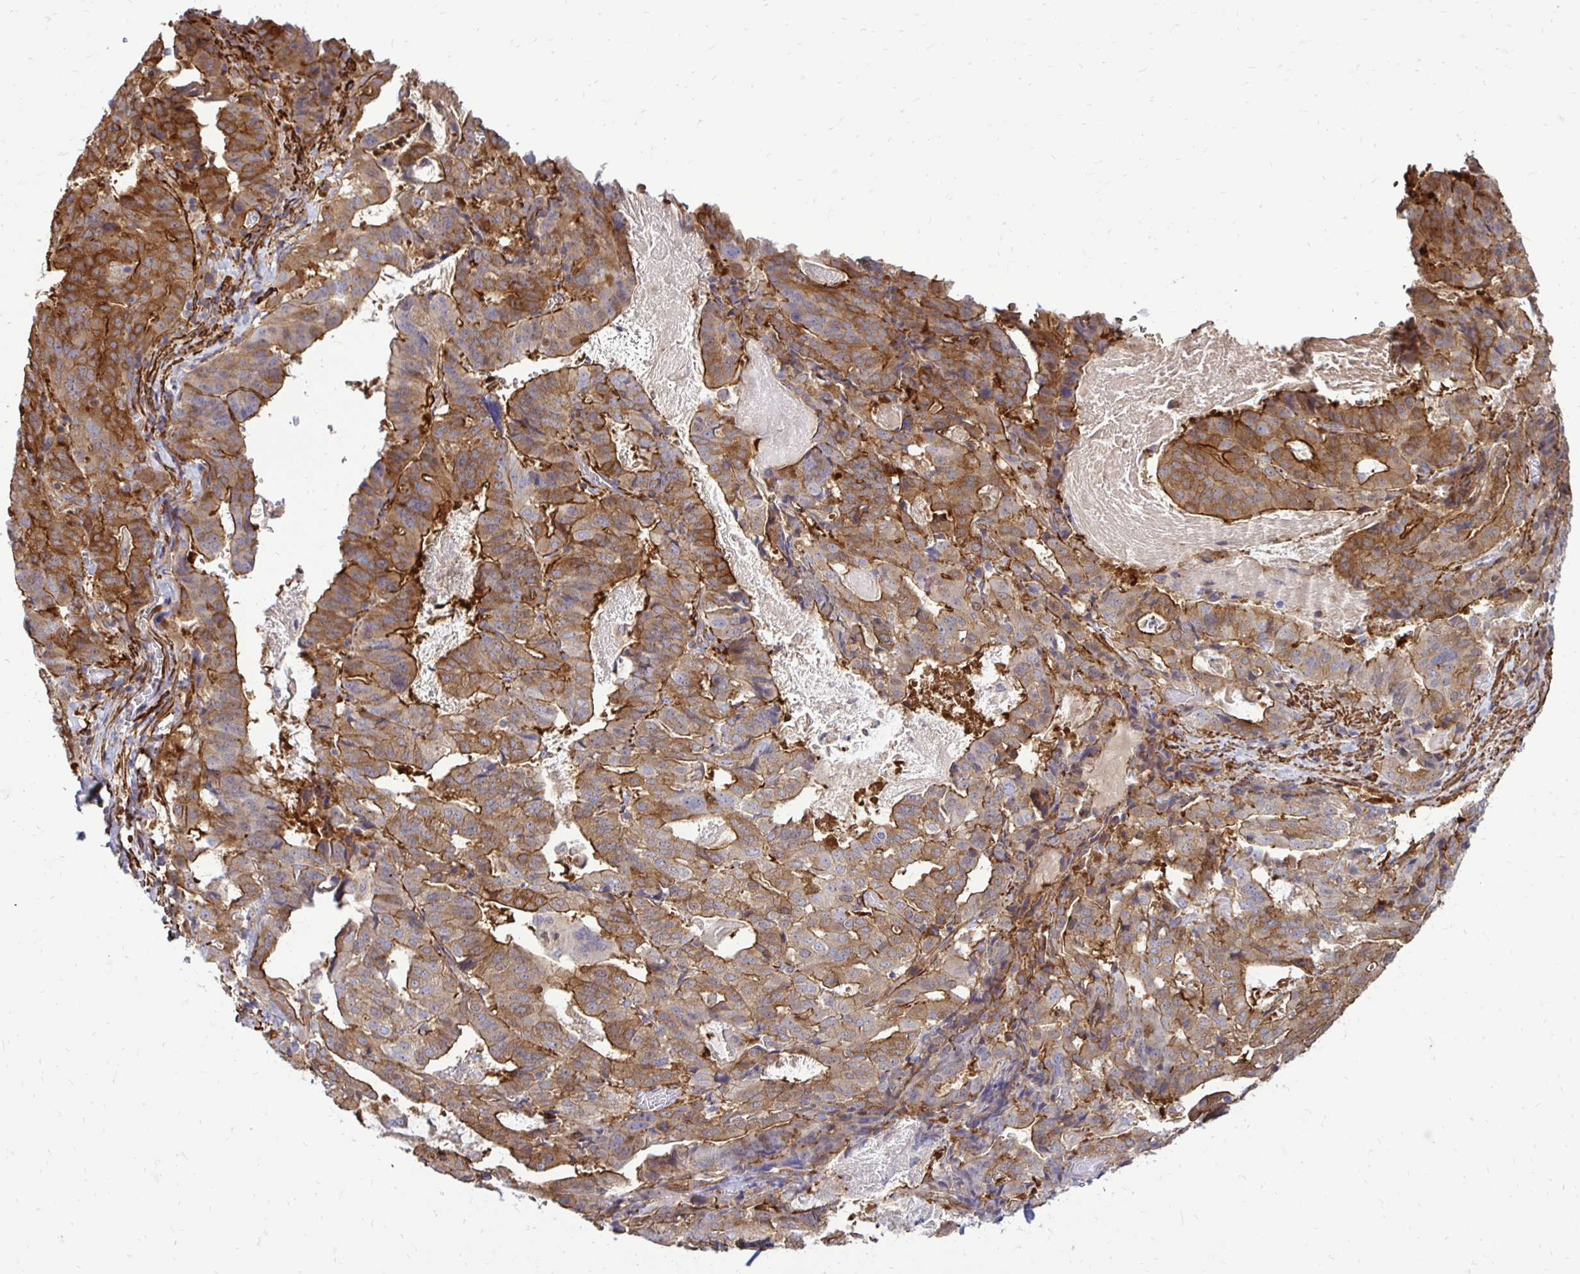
{"staining": {"intensity": "moderate", "quantity": ">75%", "location": "cytoplasmic/membranous"}, "tissue": "stomach cancer", "cell_type": "Tumor cells", "image_type": "cancer", "snomed": [{"axis": "morphology", "description": "Adenocarcinoma, NOS"}, {"axis": "topography", "description": "Stomach"}], "caption": "Protein staining exhibits moderate cytoplasmic/membranous expression in approximately >75% of tumor cells in stomach cancer (adenocarcinoma). The protein of interest is stained brown, and the nuclei are stained in blue (DAB (3,3'-diaminobenzidine) IHC with brightfield microscopy, high magnification).", "gene": "CTPS1", "patient": {"sex": "male", "age": 48}}